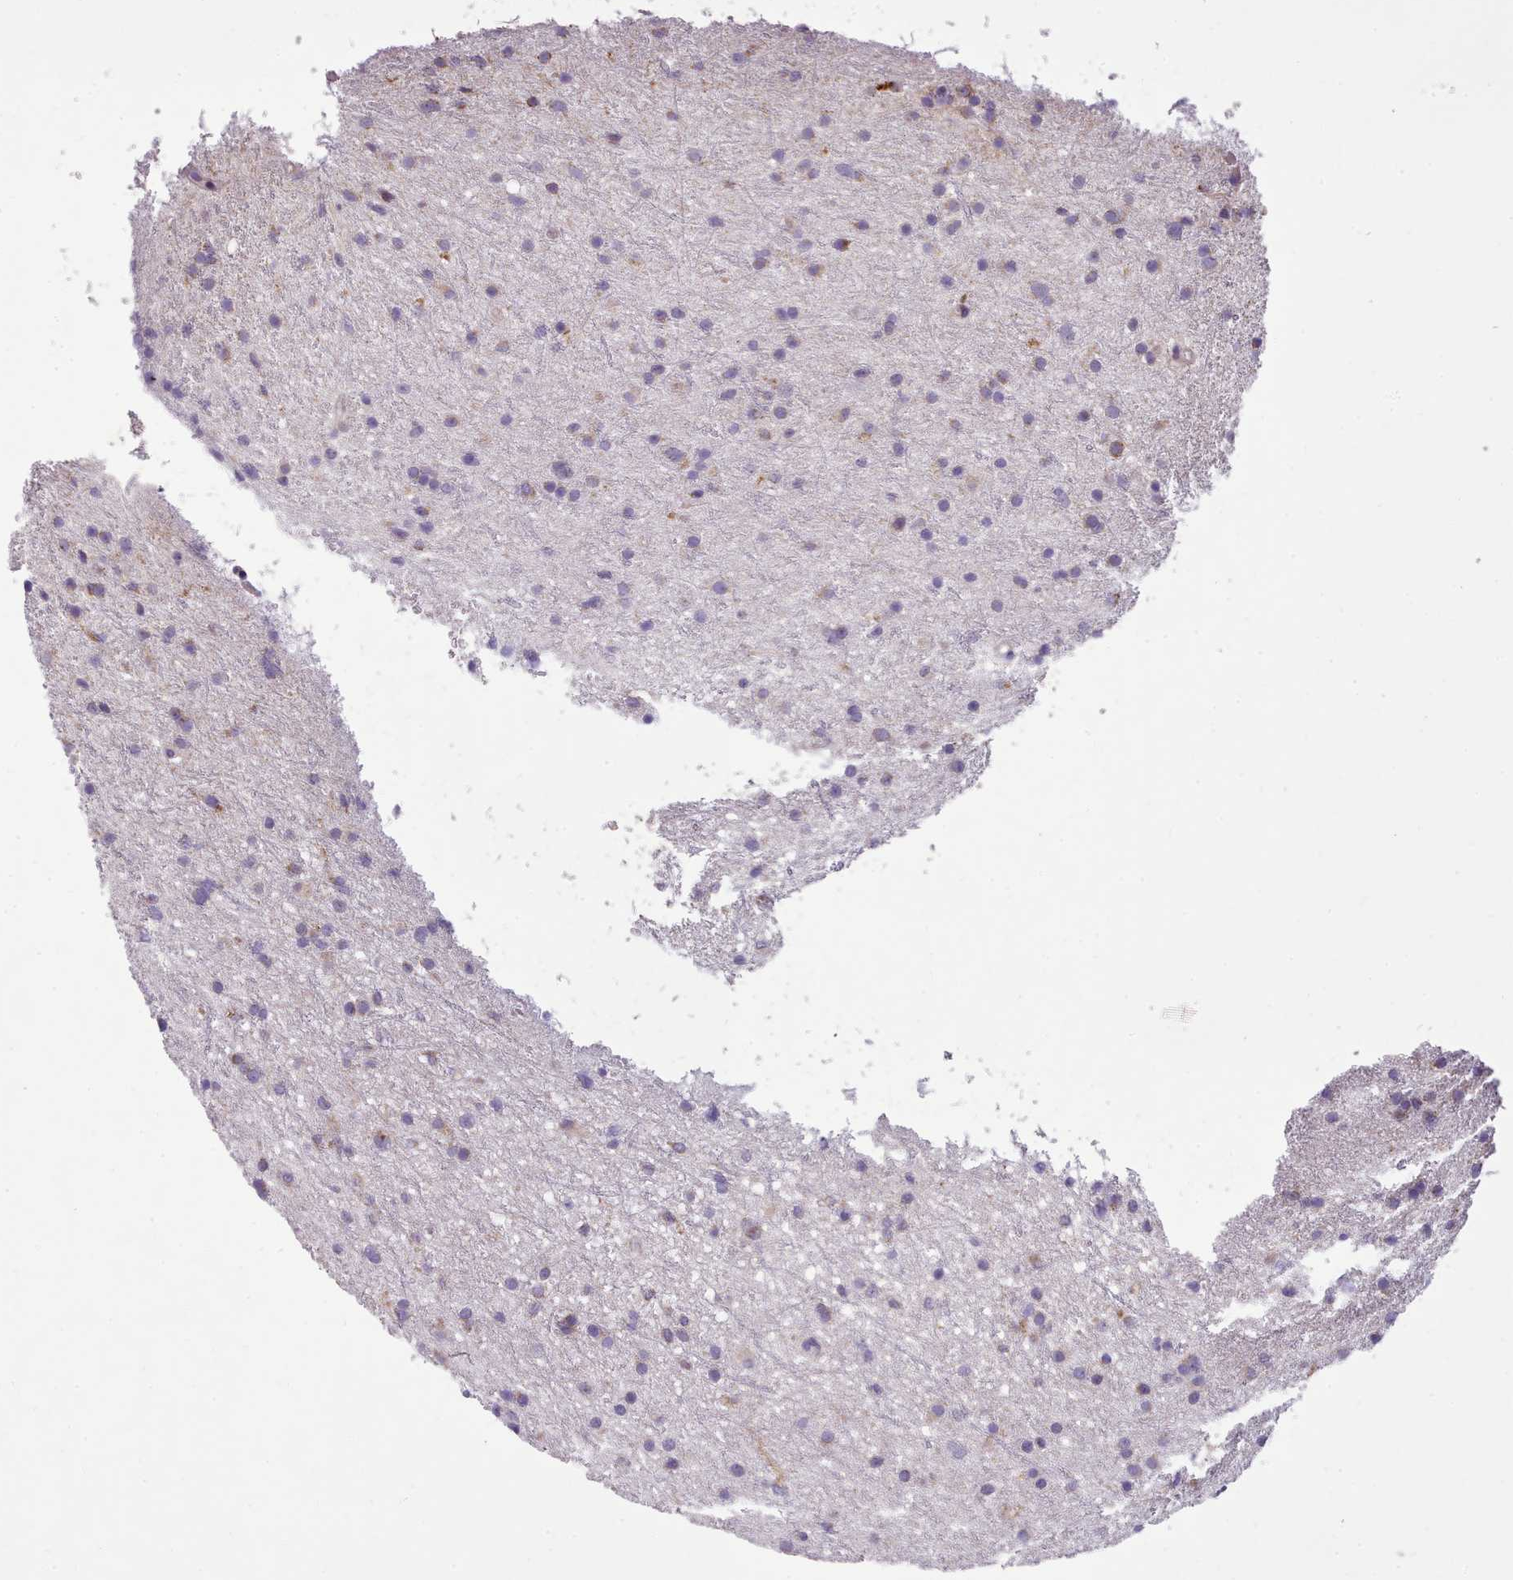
{"staining": {"intensity": "weak", "quantity": "<25%", "location": "cytoplasmic/membranous"}, "tissue": "glioma", "cell_type": "Tumor cells", "image_type": "cancer", "snomed": [{"axis": "morphology", "description": "Glioma, malignant, Low grade"}, {"axis": "topography", "description": "Cerebral cortex"}], "caption": "High magnification brightfield microscopy of malignant low-grade glioma stained with DAB (brown) and counterstained with hematoxylin (blue): tumor cells show no significant positivity.", "gene": "FKBP10", "patient": {"sex": "female", "age": 39}}